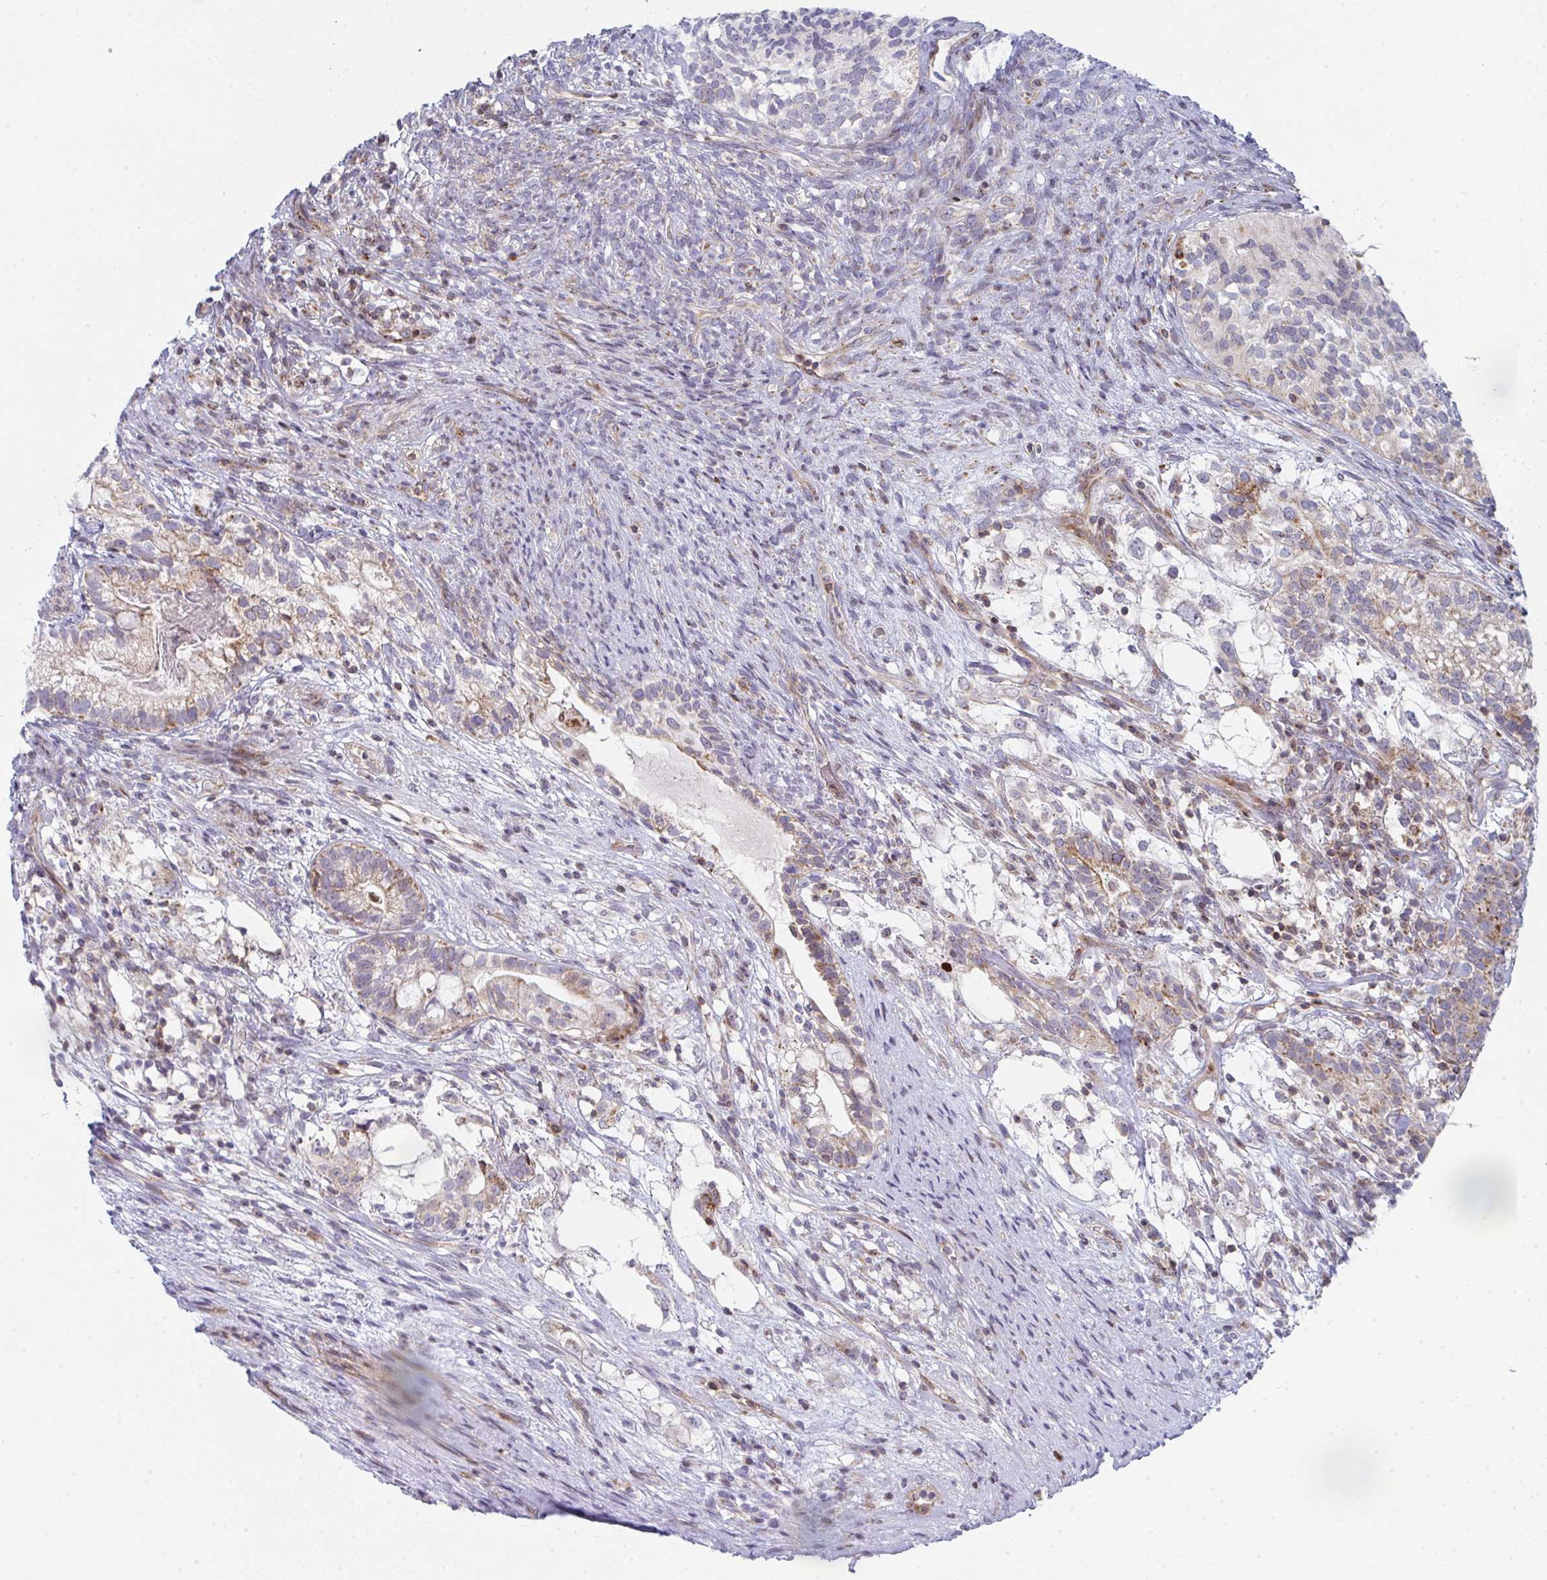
{"staining": {"intensity": "weak", "quantity": "<25%", "location": "cytoplasmic/membranous"}, "tissue": "testis cancer", "cell_type": "Tumor cells", "image_type": "cancer", "snomed": [{"axis": "morphology", "description": "Seminoma, NOS"}, {"axis": "morphology", "description": "Carcinoma, Embryonal, NOS"}, {"axis": "topography", "description": "Testis"}], "caption": "This micrograph is of testis cancer (seminoma) stained with IHC to label a protein in brown with the nuclei are counter-stained blue. There is no positivity in tumor cells.", "gene": "PRKCH", "patient": {"sex": "male", "age": 41}}